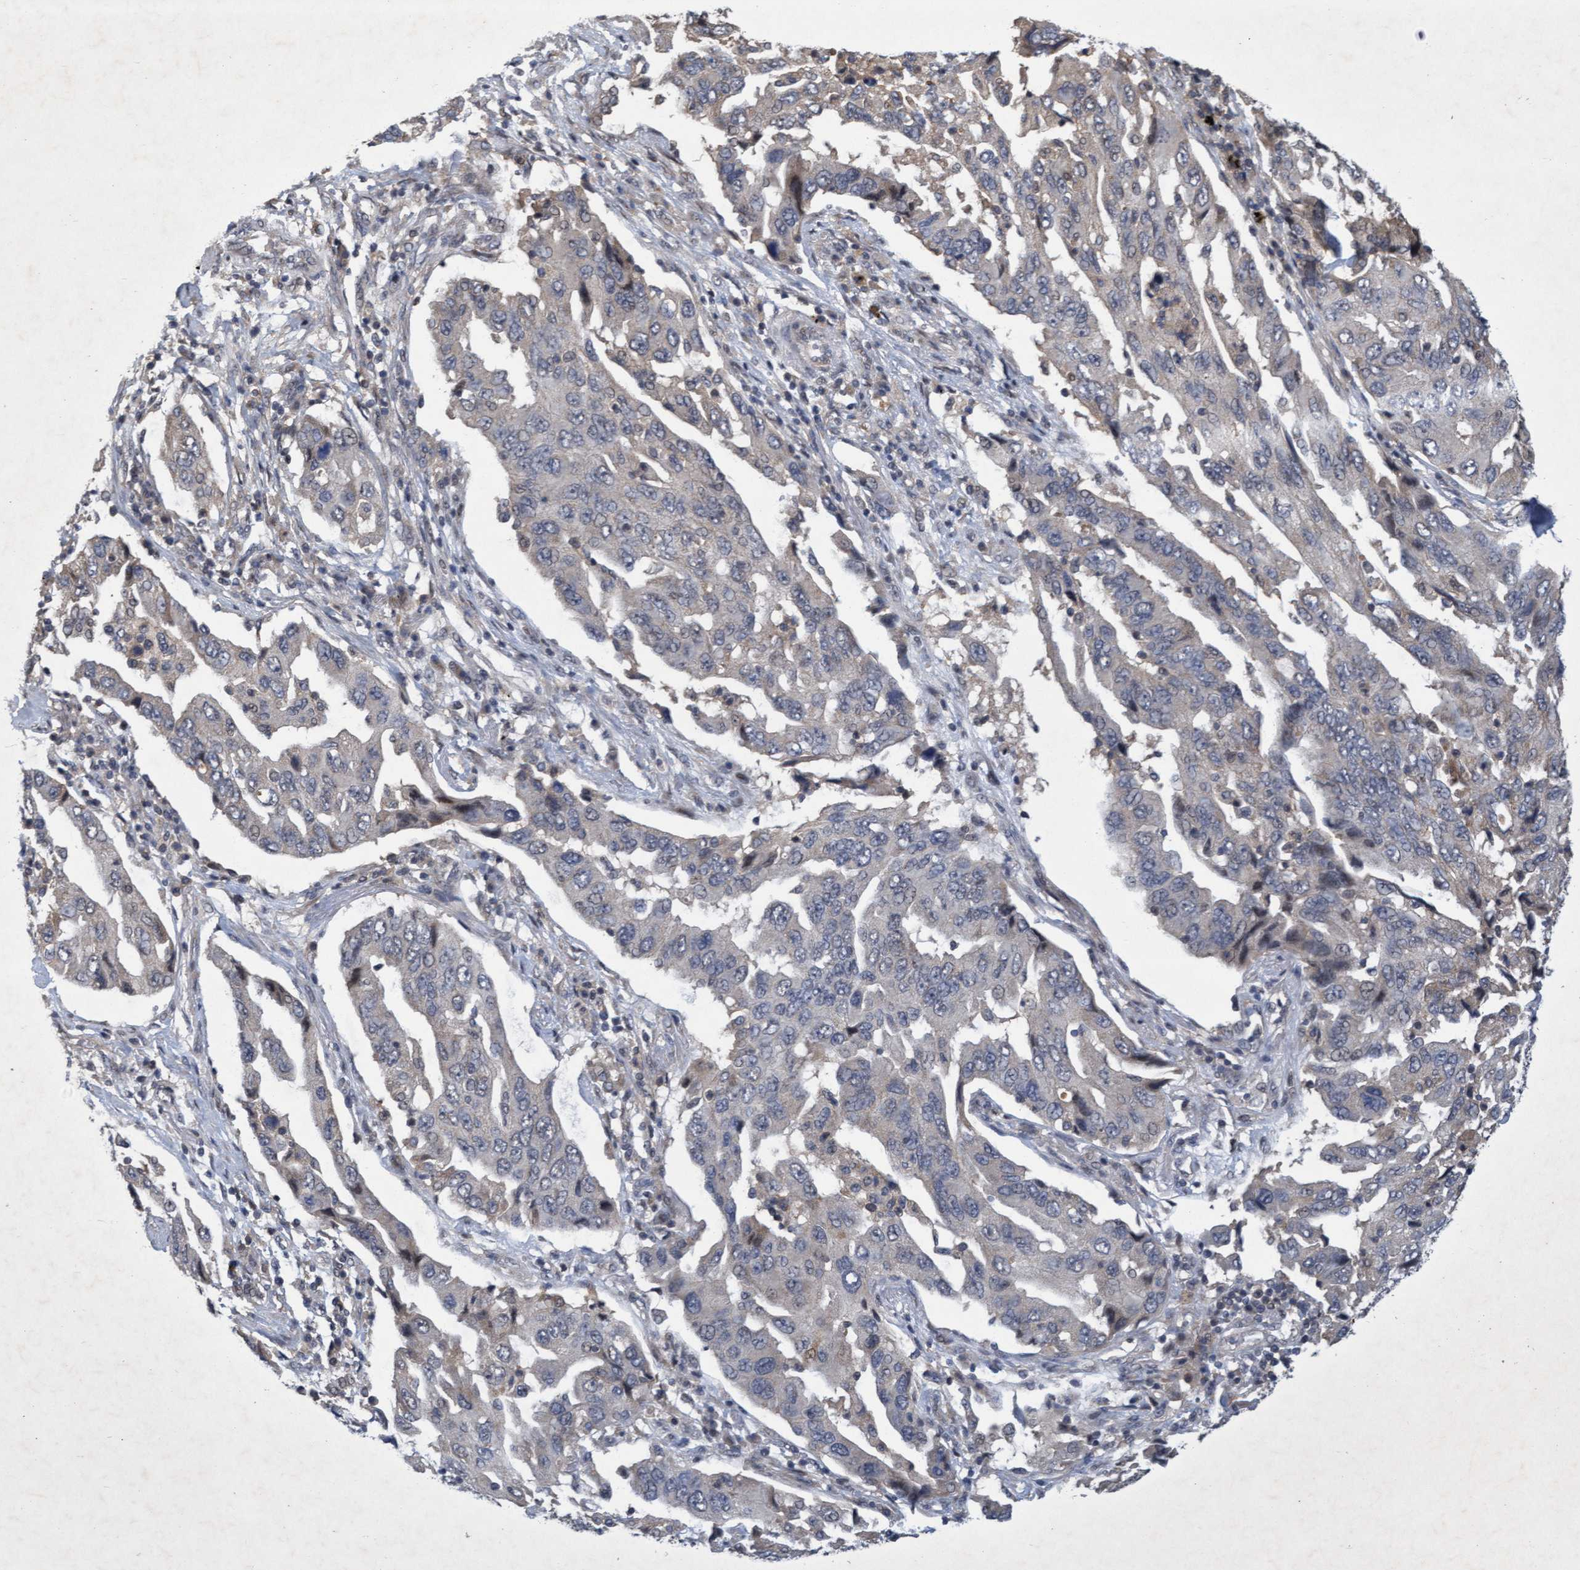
{"staining": {"intensity": "negative", "quantity": "none", "location": "none"}, "tissue": "lung cancer", "cell_type": "Tumor cells", "image_type": "cancer", "snomed": [{"axis": "morphology", "description": "Adenocarcinoma, NOS"}, {"axis": "topography", "description": "Lung"}], "caption": "An immunohistochemistry photomicrograph of lung adenocarcinoma is shown. There is no staining in tumor cells of lung adenocarcinoma.", "gene": "ZNF677", "patient": {"sex": "female", "age": 65}}